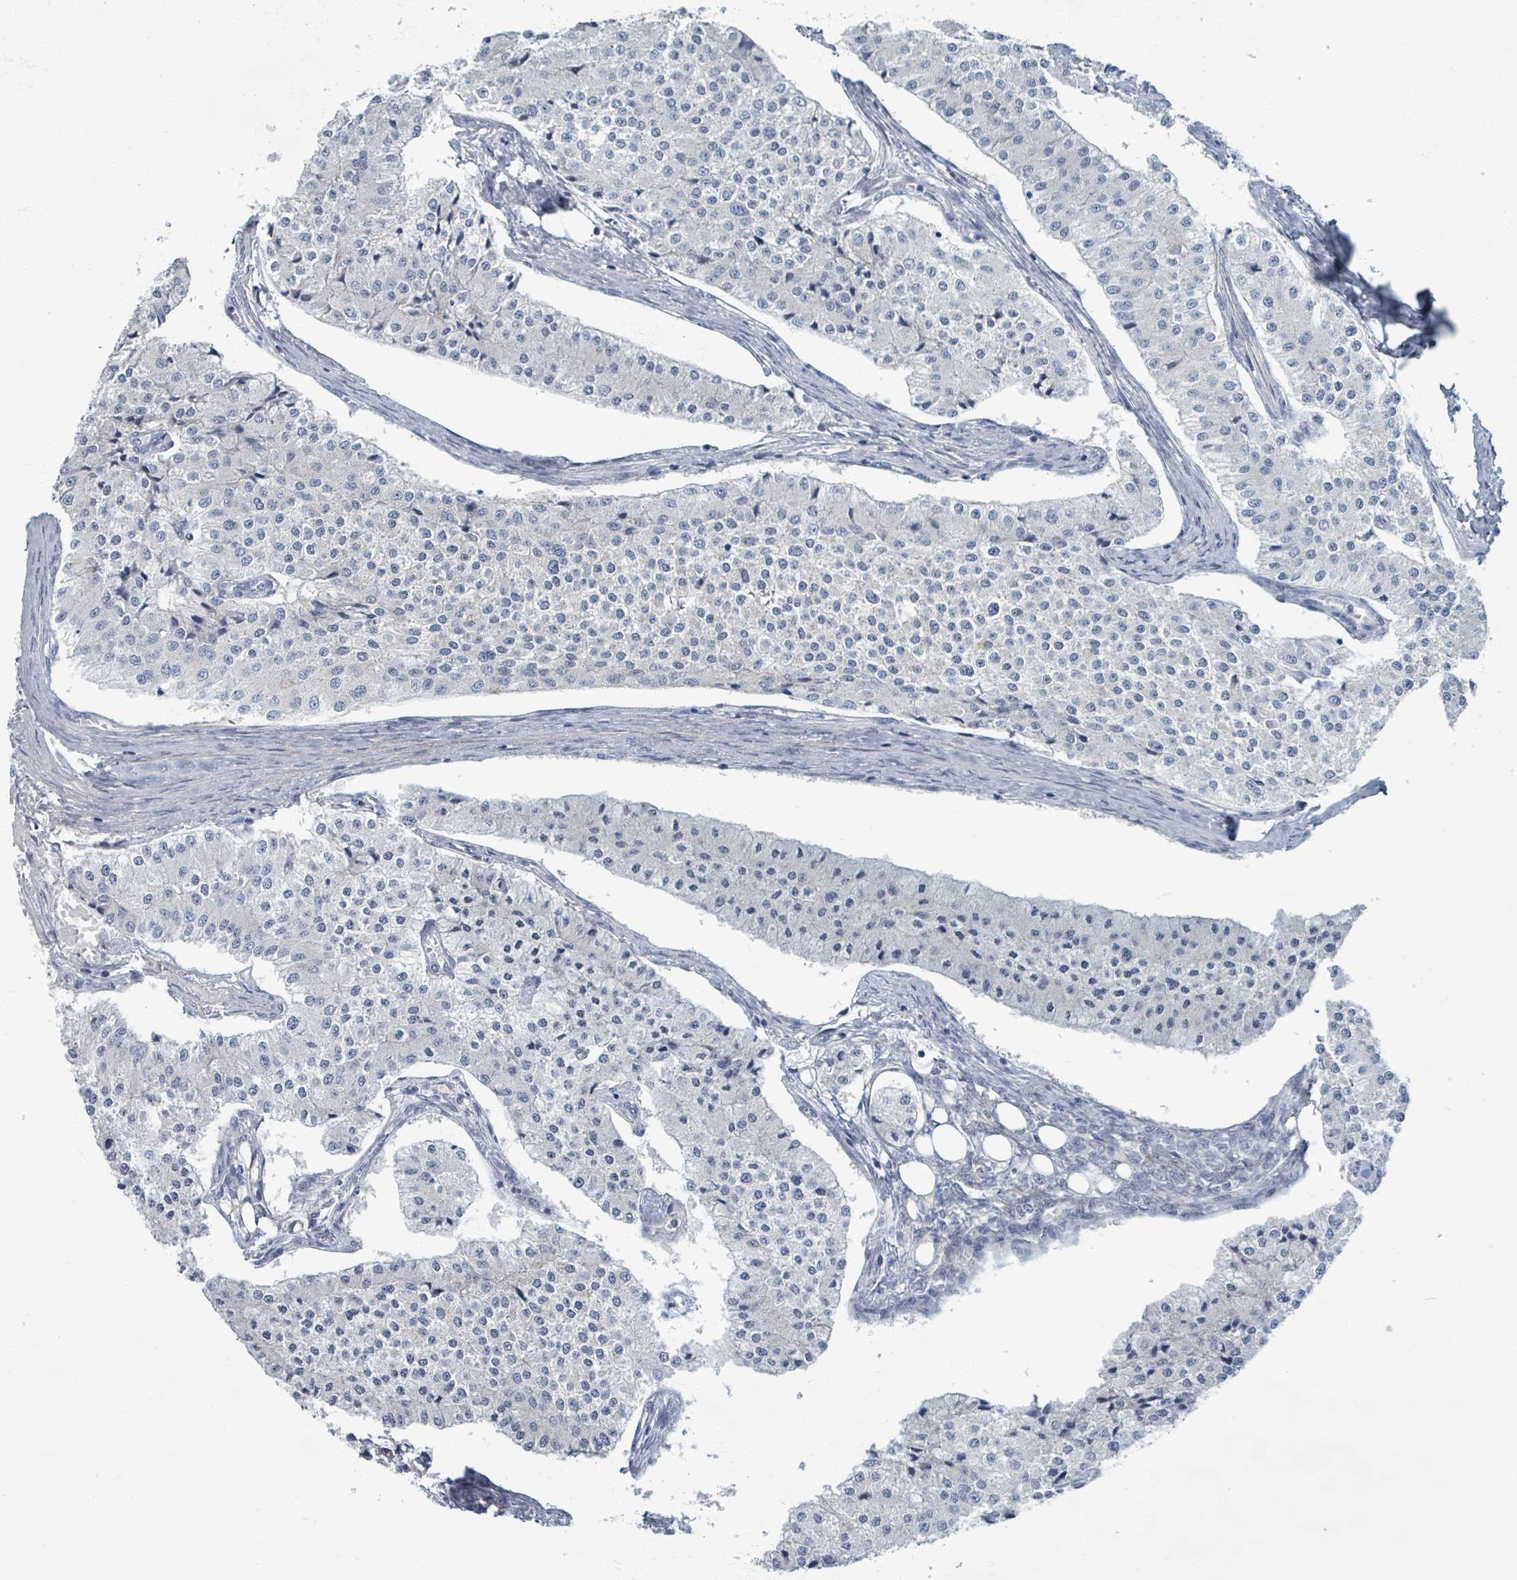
{"staining": {"intensity": "negative", "quantity": "none", "location": "none"}, "tissue": "carcinoid", "cell_type": "Tumor cells", "image_type": "cancer", "snomed": [{"axis": "morphology", "description": "Carcinoid, malignant, NOS"}, {"axis": "topography", "description": "Colon"}], "caption": "Immunohistochemistry of human carcinoid displays no expression in tumor cells.", "gene": "TAS2R1", "patient": {"sex": "female", "age": 52}}